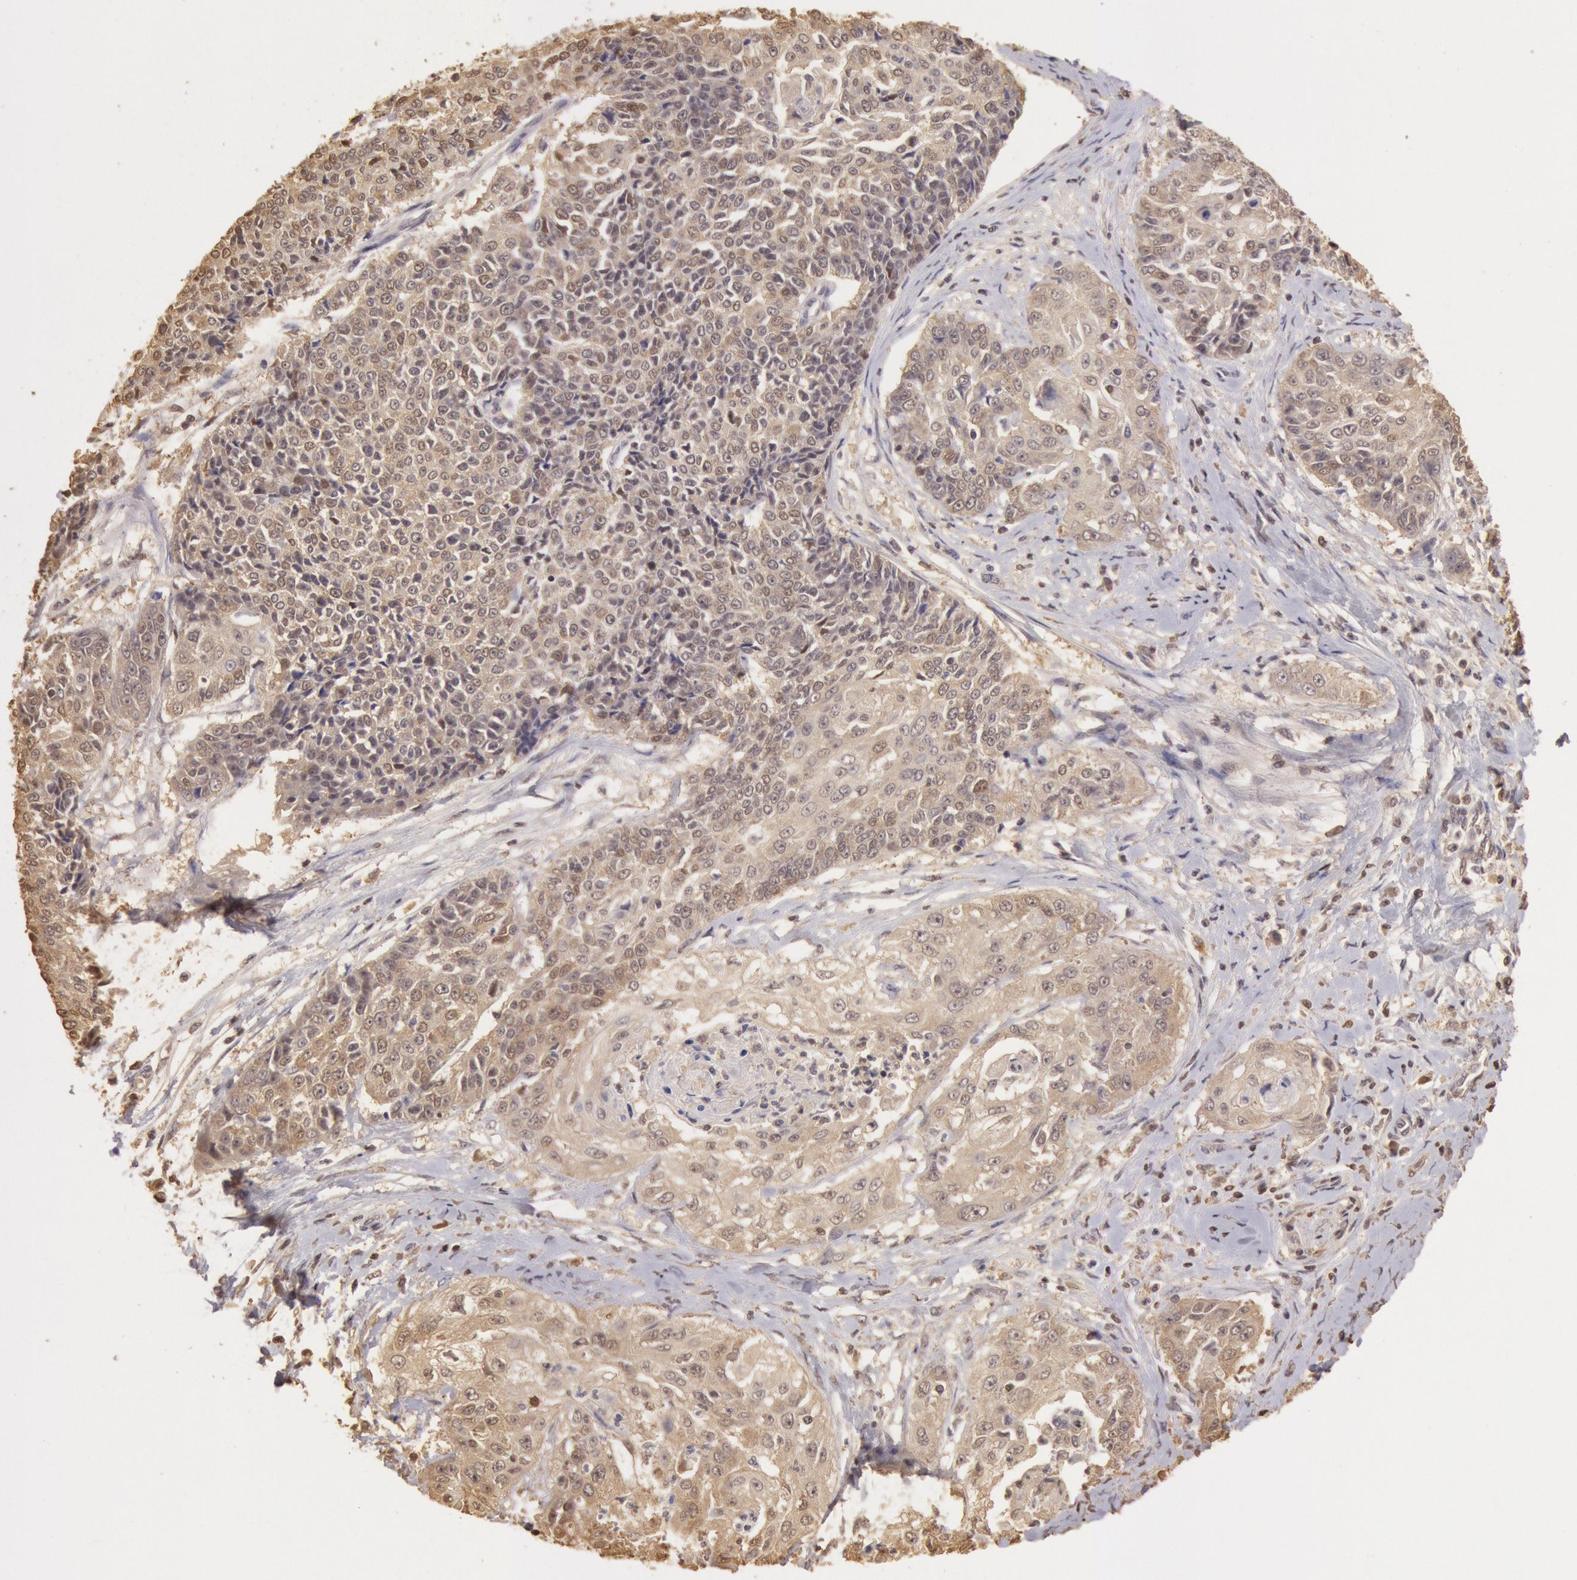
{"staining": {"intensity": "weak", "quantity": "25%-75%", "location": "cytoplasmic/membranous,nuclear"}, "tissue": "cervical cancer", "cell_type": "Tumor cells", "image_type": "cancer", "snomed": [{"axis": "morphology", "description": "Squamous cell carcinoma, NOS"}, {"axis": "topography", "description": "Cervix"}], "caption": "Cervical cancer (squamous cell carcinoma) stained with DAB immunohistochemistry reveals low levels of weak cytoplasmic/membranous and nuclear staining in about 25%-75% of tumor cells. (DAB IHC, brown staining for protein, blue staining for nuclei).", "gene": "SOD1", "patient": {"sex": "female", "age": 64}}